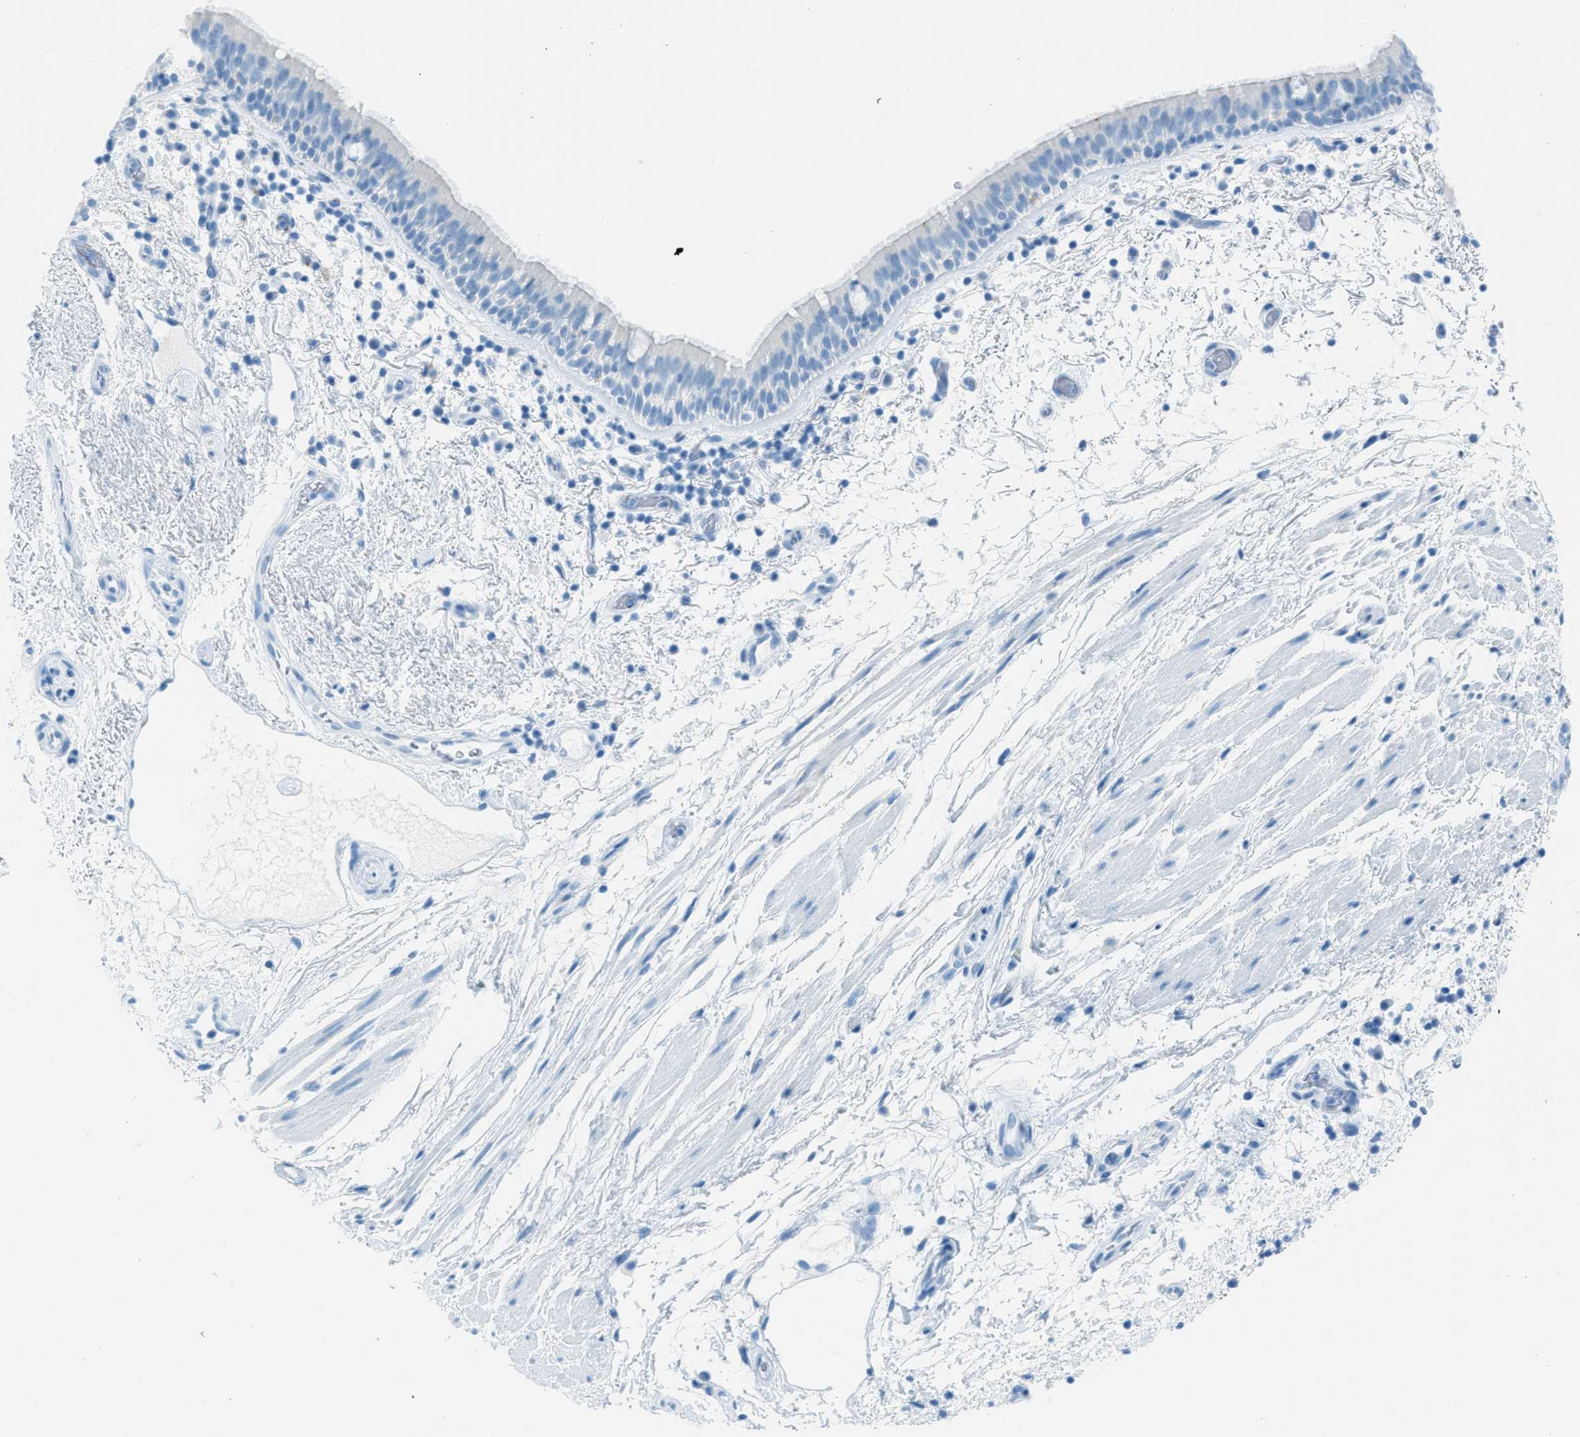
{"staining": {"intensity": "negative", "quantity": "none", "location": "none"}, "tissue": "bronchus", "cell_type": "Respiratory epithelial cells", "image_type": "normal", "snomed": [{"axis": "morphology", "description": "Normal tissue, NOS"}, {"axis": "morphology", "description": "Inflammation, NOS"}, {"axis": "topography", "description": "Cartilage tissue"}, {"axis": "topography", "description": "Bronchus"}], "caption": "Immunohistochemistry (IHC) image of normal bronchus stained for a protein (brown), which demonstrates no positivity in respiratory epithelial cells.", "gene": "C21orf62", "patient": {"sex": "male", "age": 77}}